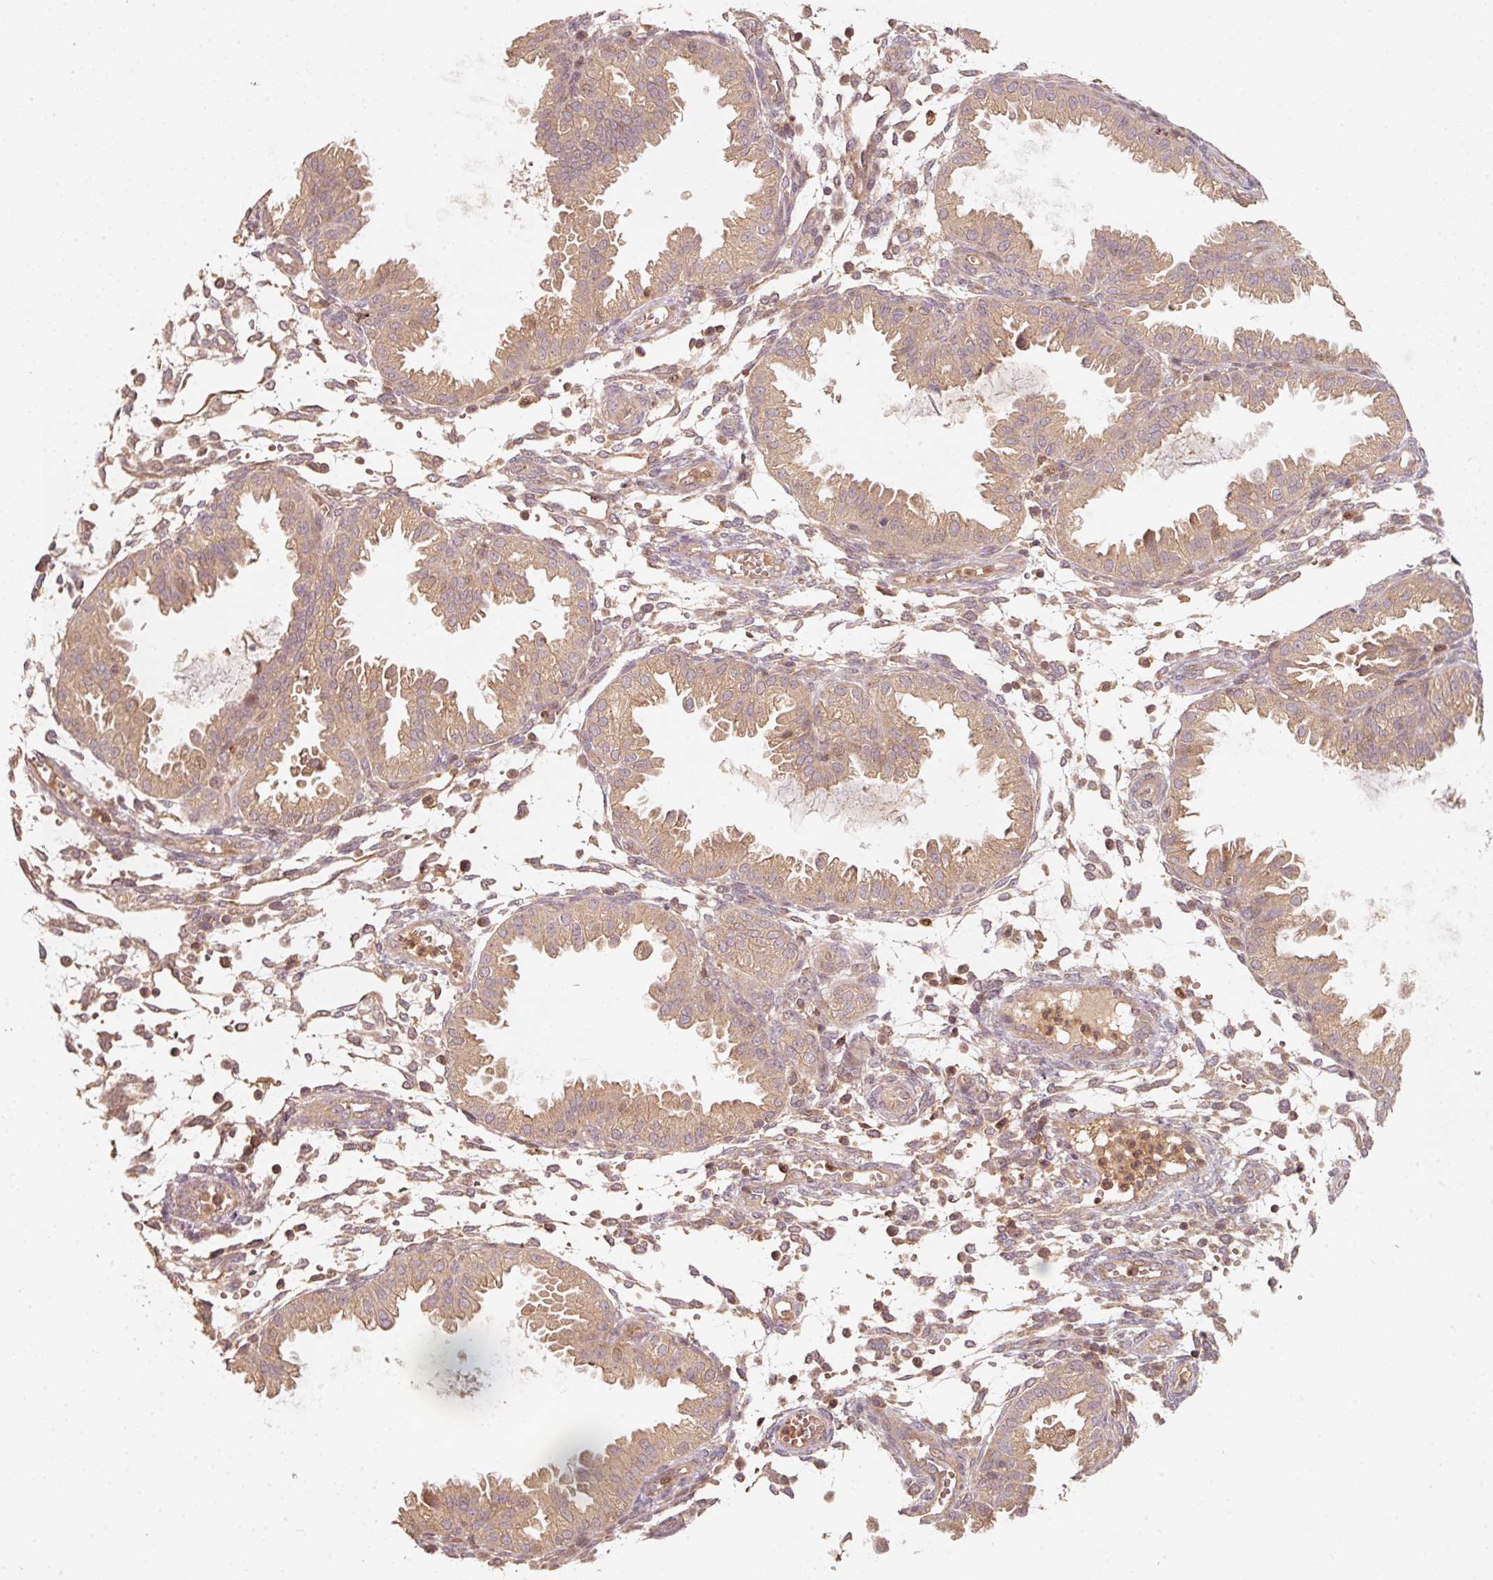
{"staining": {"intensity": "moderate", "quantity": ">75%", "location": "cytoplasmic/membranous"}, "tissue": "endometrium", "cell_type": "Cells in endometrial stroma", "image_type": "normal", "snomed": [{"axis": "morphology", "description": "Normal tissue, NOS"}, {"axis": "topography", "description": "Endometrium"}], "caption": "Endometrium stained with DAB (3,3'-diaminobenzidine) IHC demonstrates medium levels of moderate cytoplasmic/membranous positivity in approximately >75% of cells in endometrial stroma.", "gene": "RRAS2", "patient": {"sex": "female", "age": 33}}